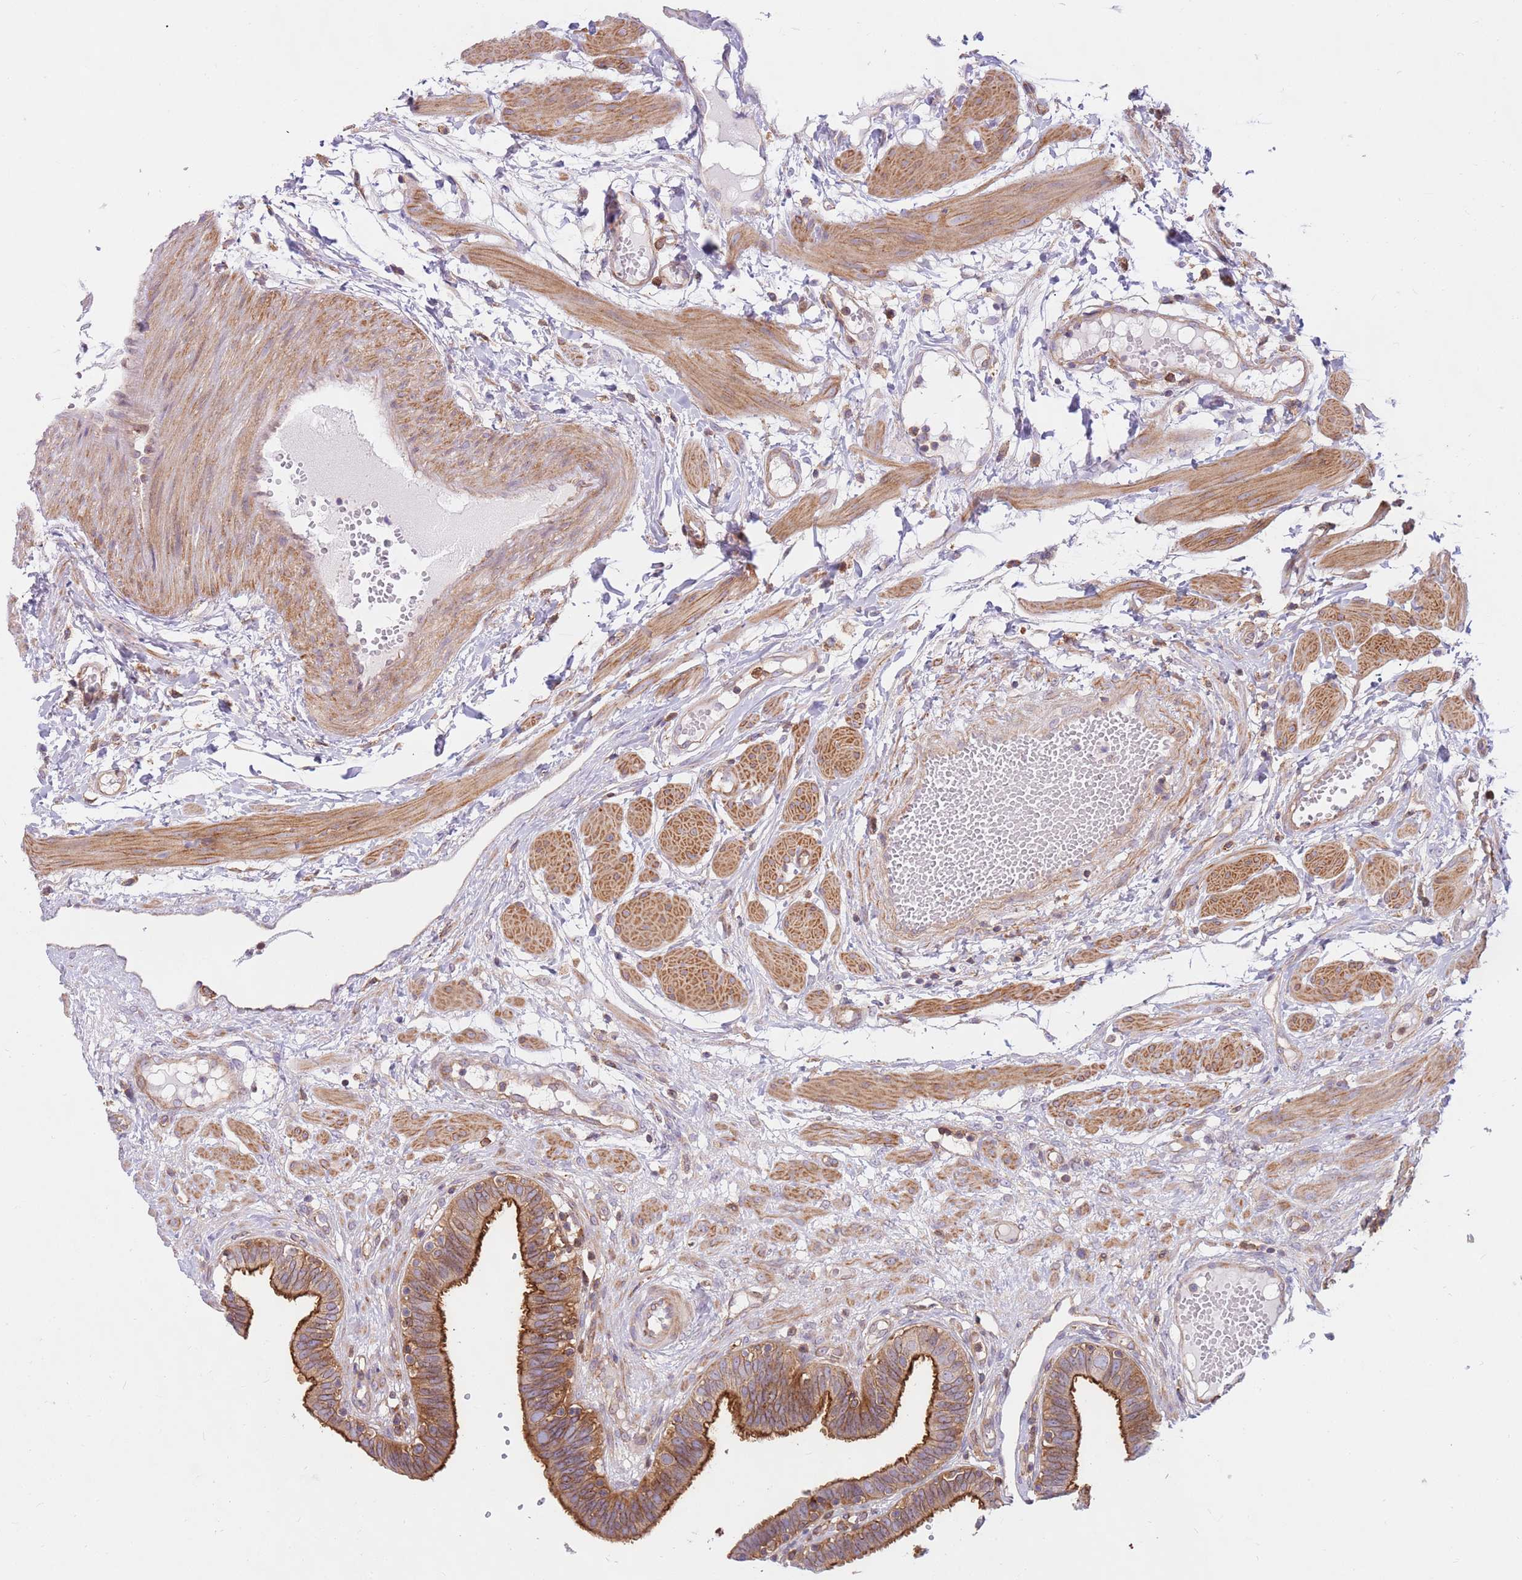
{"staining": {"intensity": "strong", "quantity": ">75%", "location": "cytoplasmic/membranous"}, "tissue": "fallopian tube", "cell_type": "Glandular cells", "image_type": "normal", "snomed": [{"axis": "morphology", "description": "Normal tissue, NOS"}, {"axis": "topography", "description": "Fallopian tube"}, {"axis": "topography", "description": "Placenta"}], "caption": "IHC histopathology image of unremarkable fallopian tube: human fallopian tube stained using immunohistochemistry displays high levels of strong protein expression localized specifically in the cytoplasmic/membranous of glandular cells, appearing as a cytoplasmic/membranous brown color.", "gene": "DDX19B", "patient": {"sex": "female", "age": 32}}